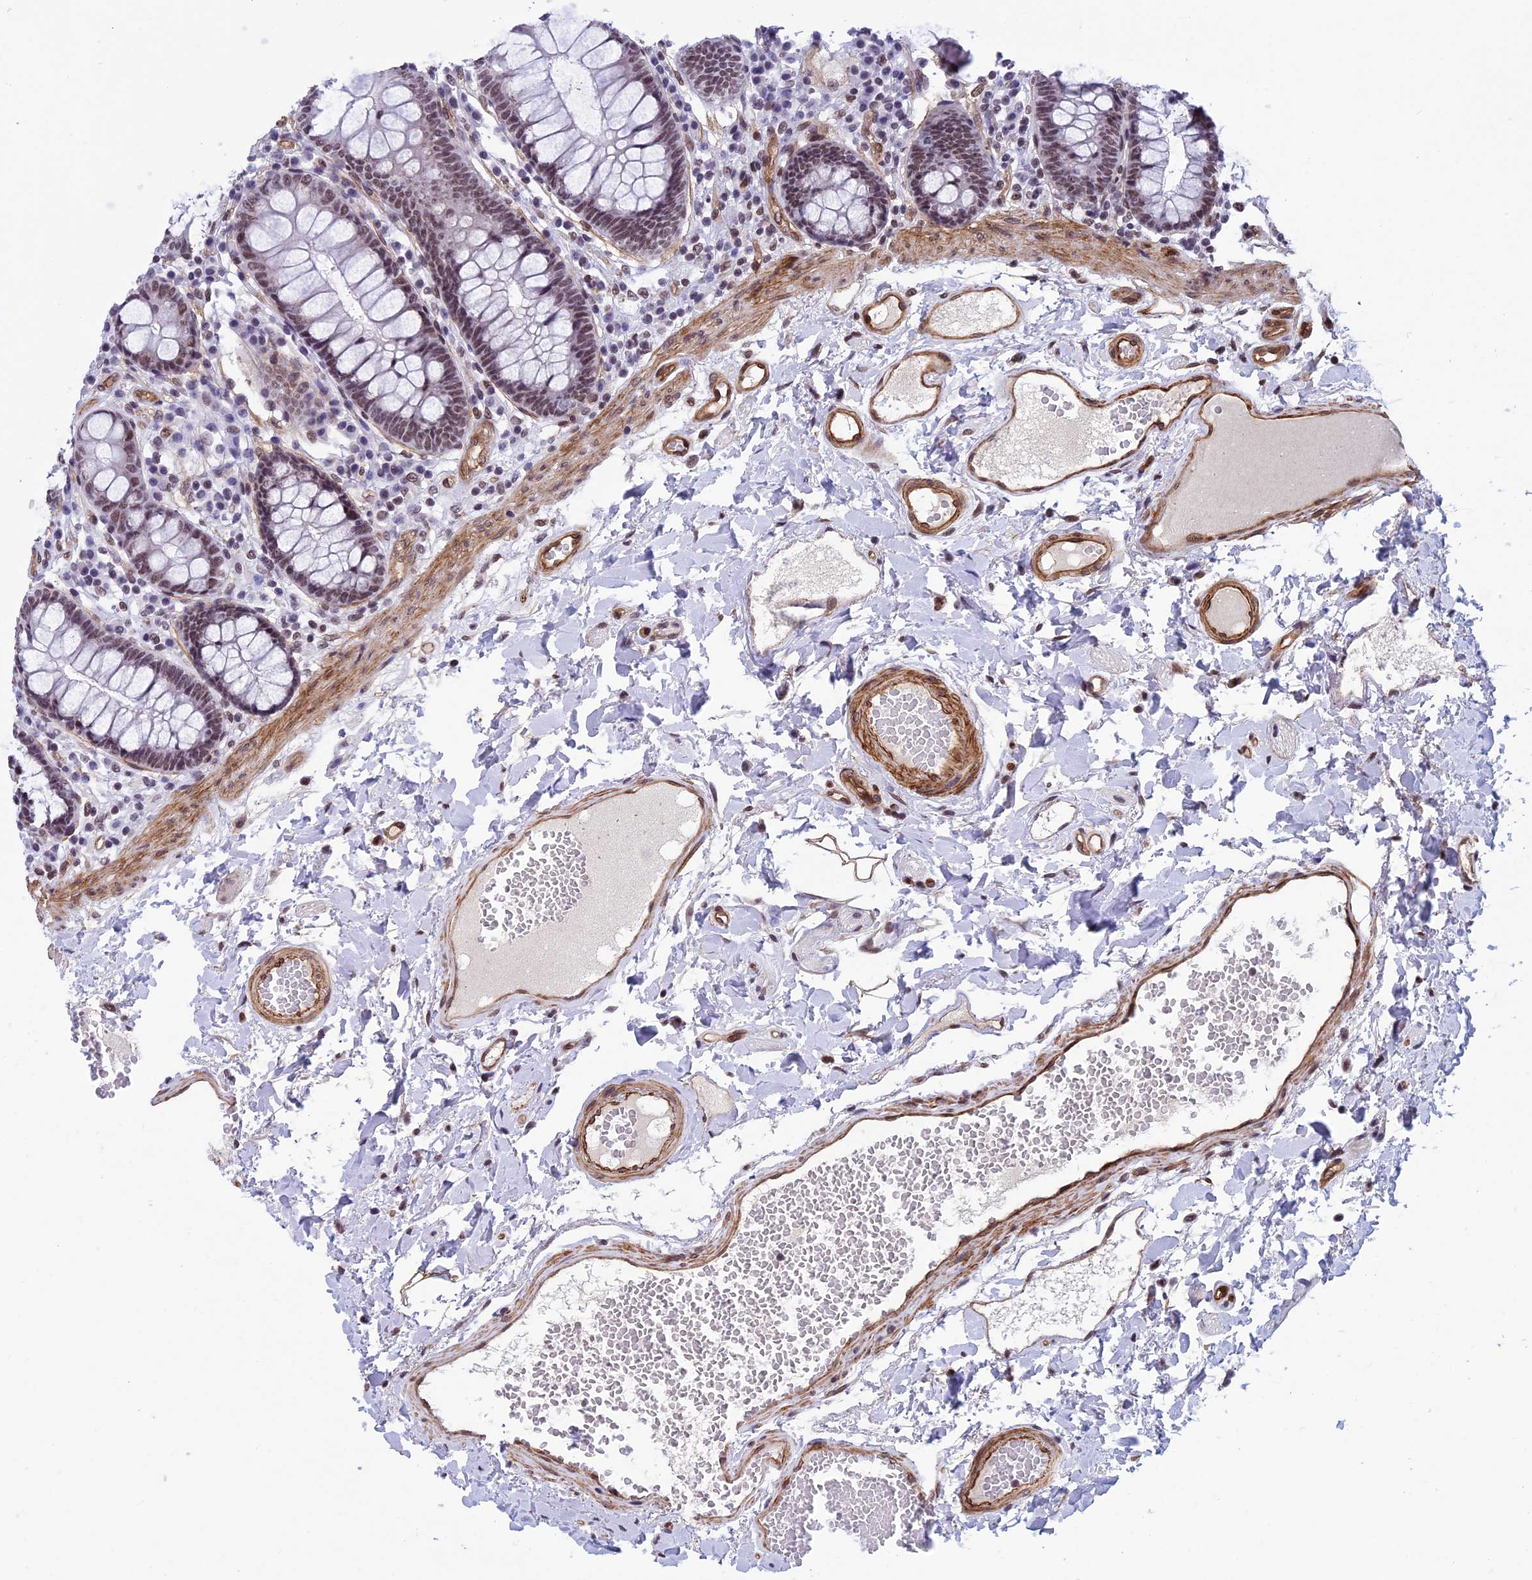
{"staining": {"intensity": "weak", "quantity": ">75%", "location": "nuclear"}, "tissue": "colon", "cell_type": "Endothelial cells", "image_type": "normal", "snomed": [{"axis": "morphology", "description": "Normal tissue, NOS"}, {"axis": "topography", "description": "Colon"}], "caption": "This is a micrograph of IHC staining of normal colon, which shows weak staining in the nuclear of endothelial cells.", "gene": "NIPBL", "patient": {"sex": "male", "age": 84}}